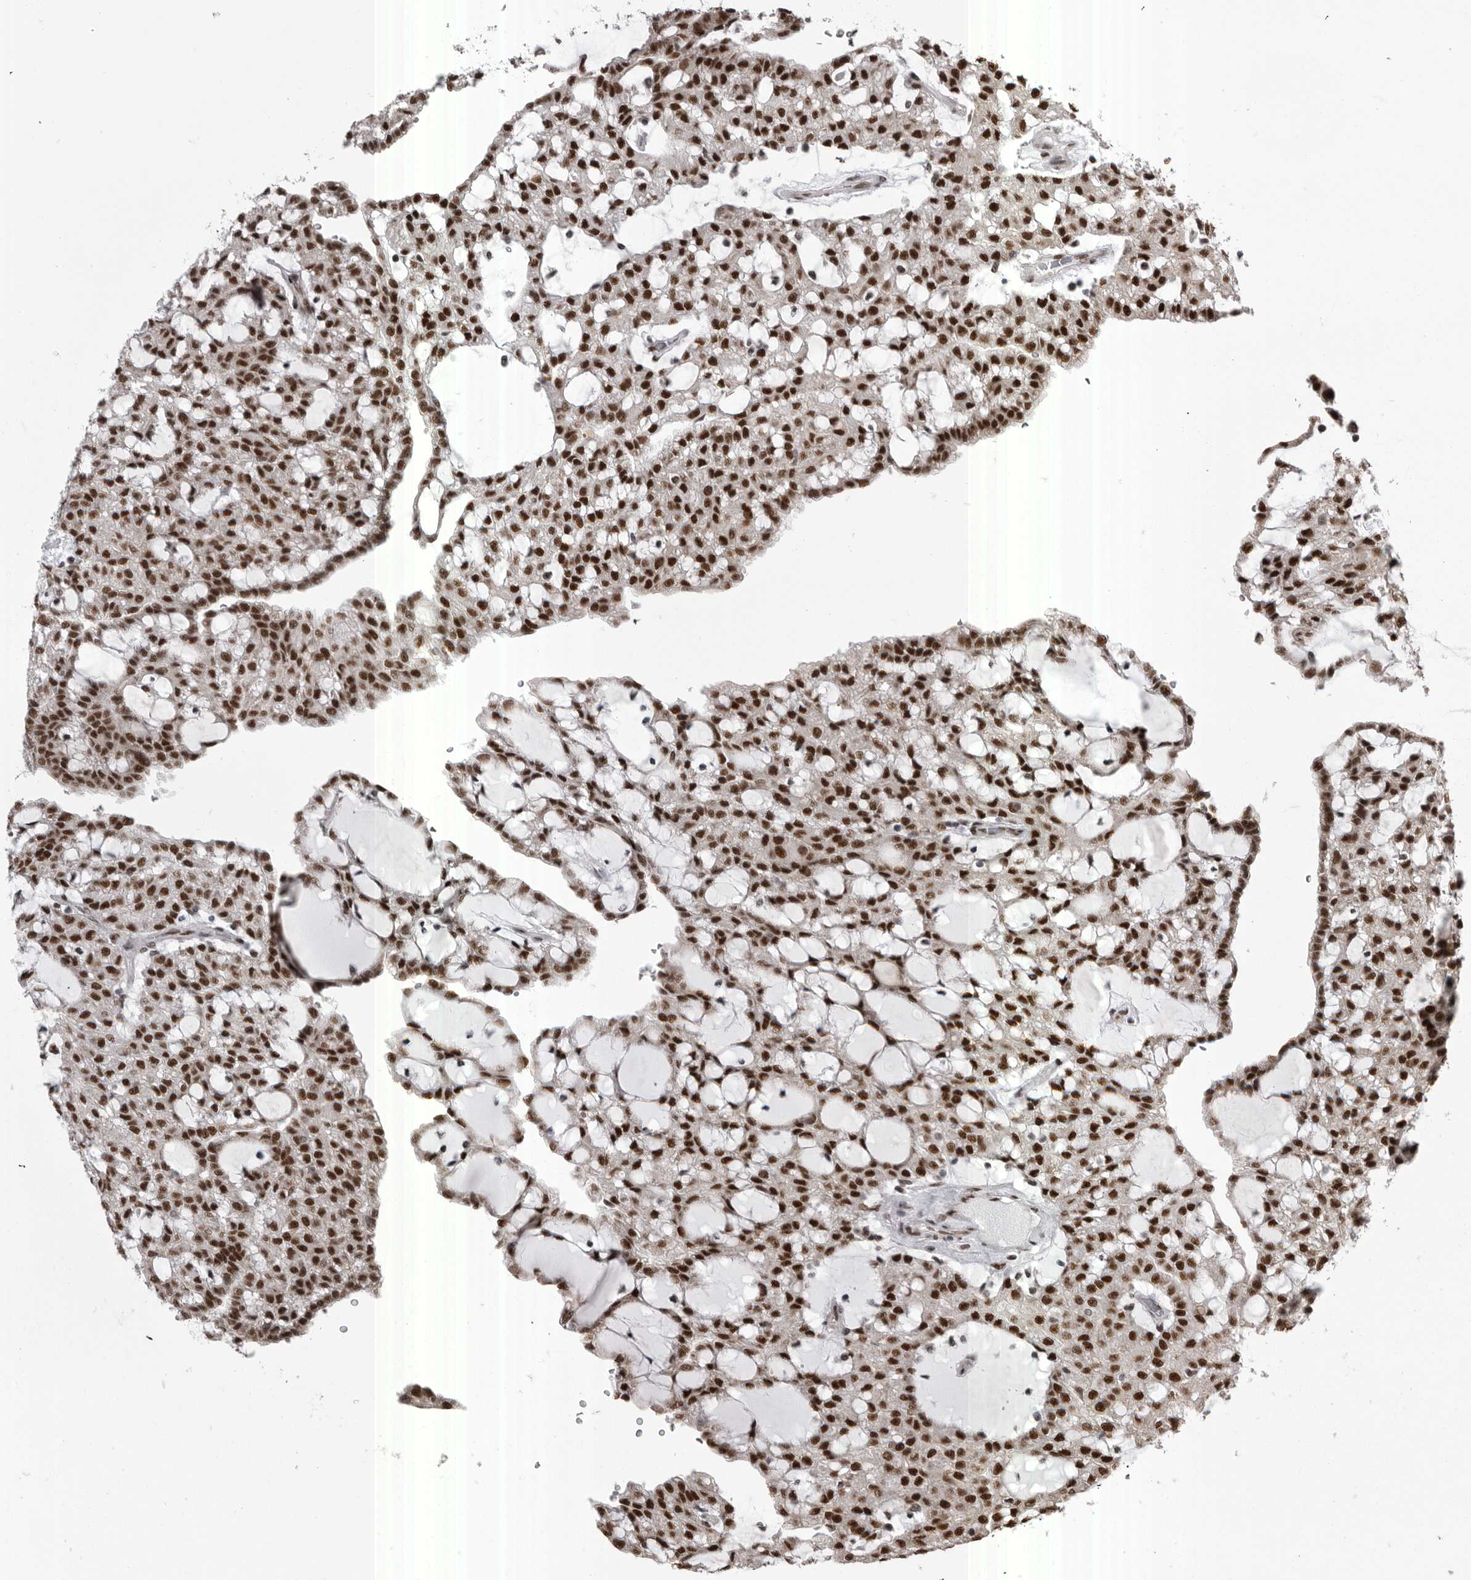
{"staining": {"intensity": "strong", "quantity": ">75%", "location": "nuclear"}, "tissue": "renal cancer", "cell_type": "Tumor cells", "image_type": "cancer", "snomed": [{"axis": "morphology", "description": "Adenocarcinoma, NOS"}, {"axis": "topography", "description": "Kidney"}], "caption": "This is an image of immunohistochemistry staining of renal cancer, which shows strong expression in the nuclear of tumor cells.", "gene": "MEPCE", "patient": {"sex": "male", "age": 63}}